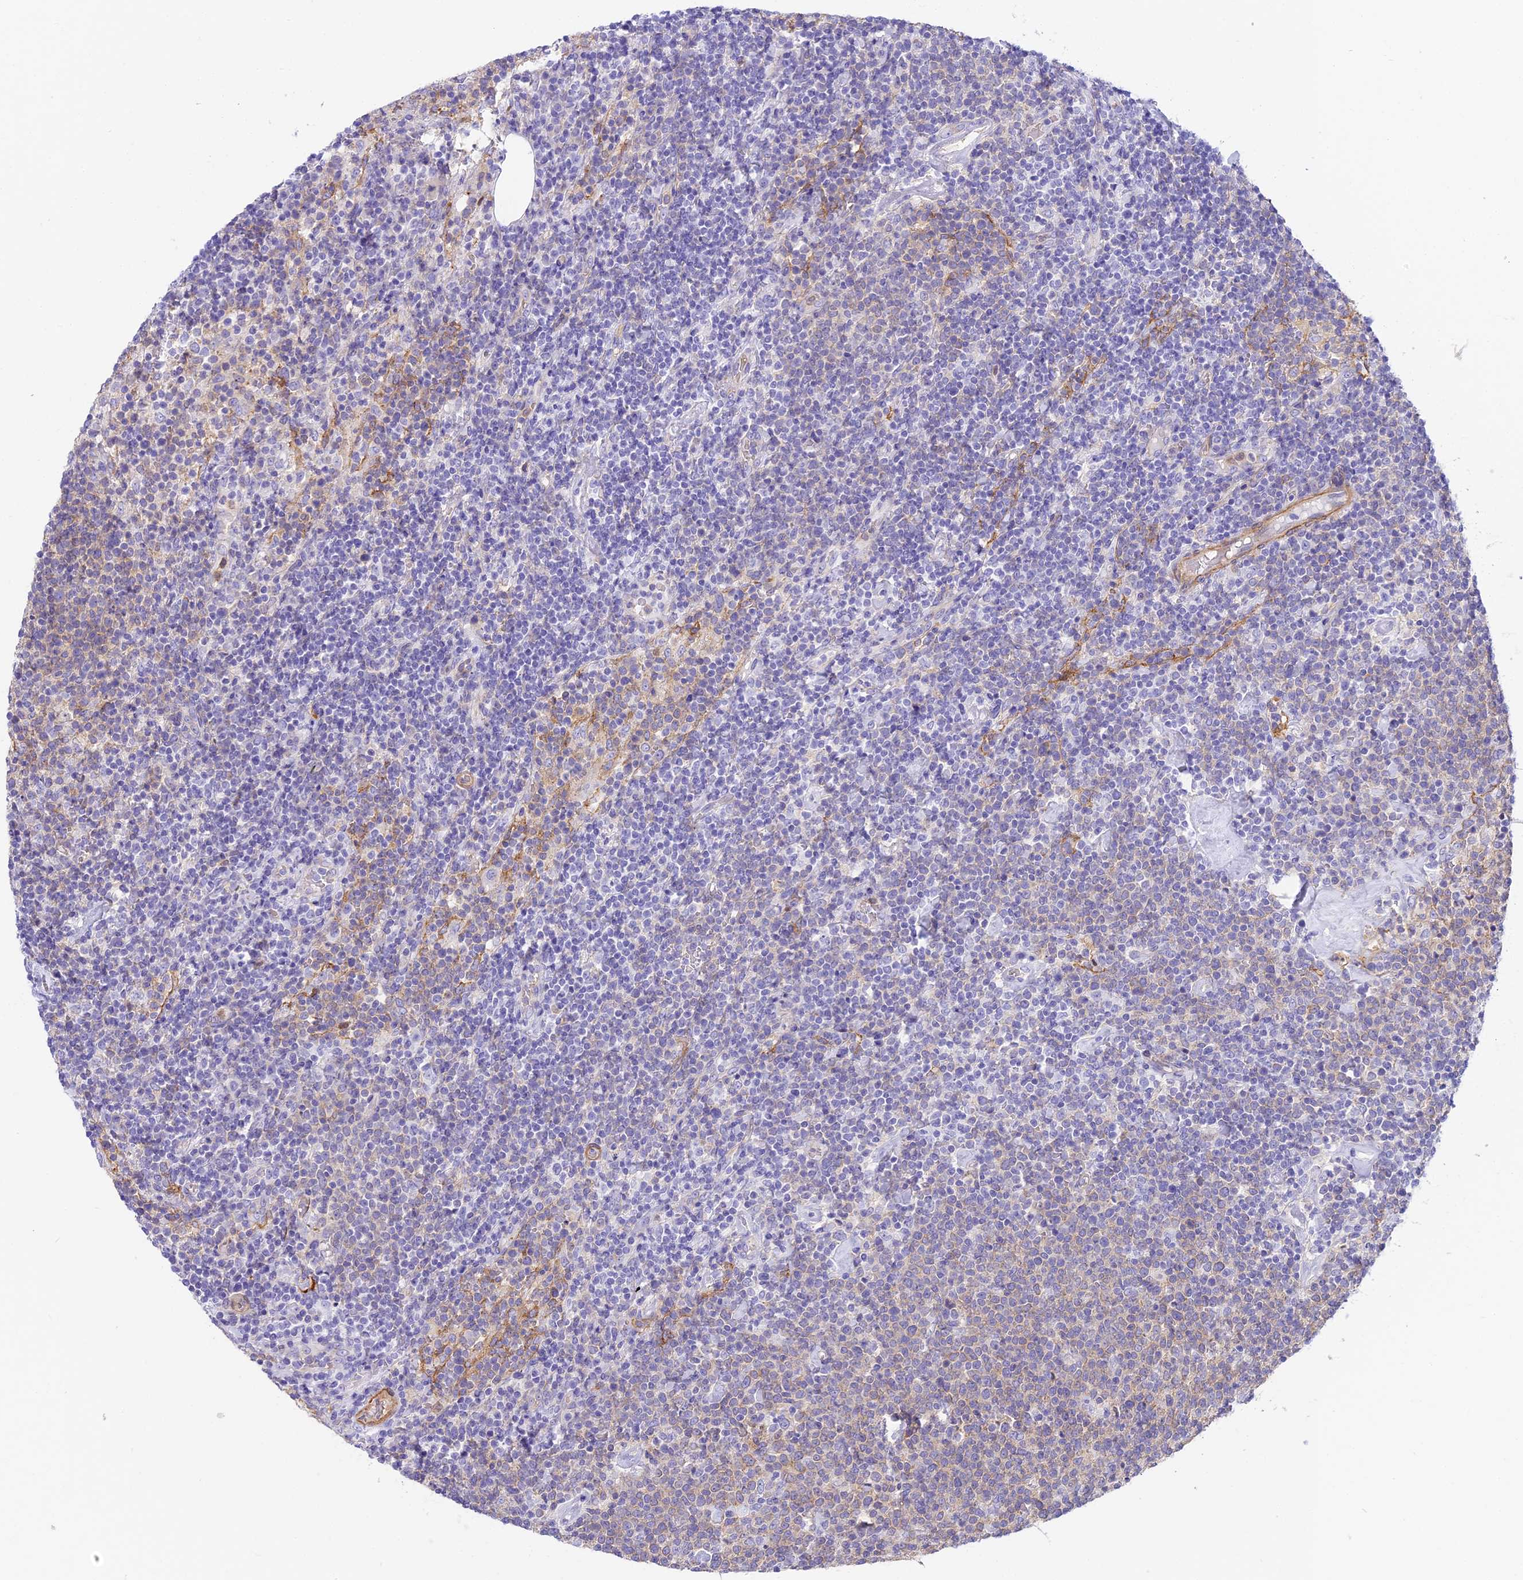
{"staining": {"intensity": "weak", "quantity": "<25%", "location": "cytoplasmic/membranous"}, "tissue": "lymphoma", "cell_type": "Tumor cells", "image_type": "cancer", "snomed": [{"axis": "morphology", "description": "Malignant lymphoma, non-Hodgkin's type, High grade"}, {"axis": "topography", "description": "Lymph node"}], "caption": "Tumor cells show no significant positivity in lymphoma.", "gene": "HOMER3", "patient": {"sex": "male", "age": 61}}